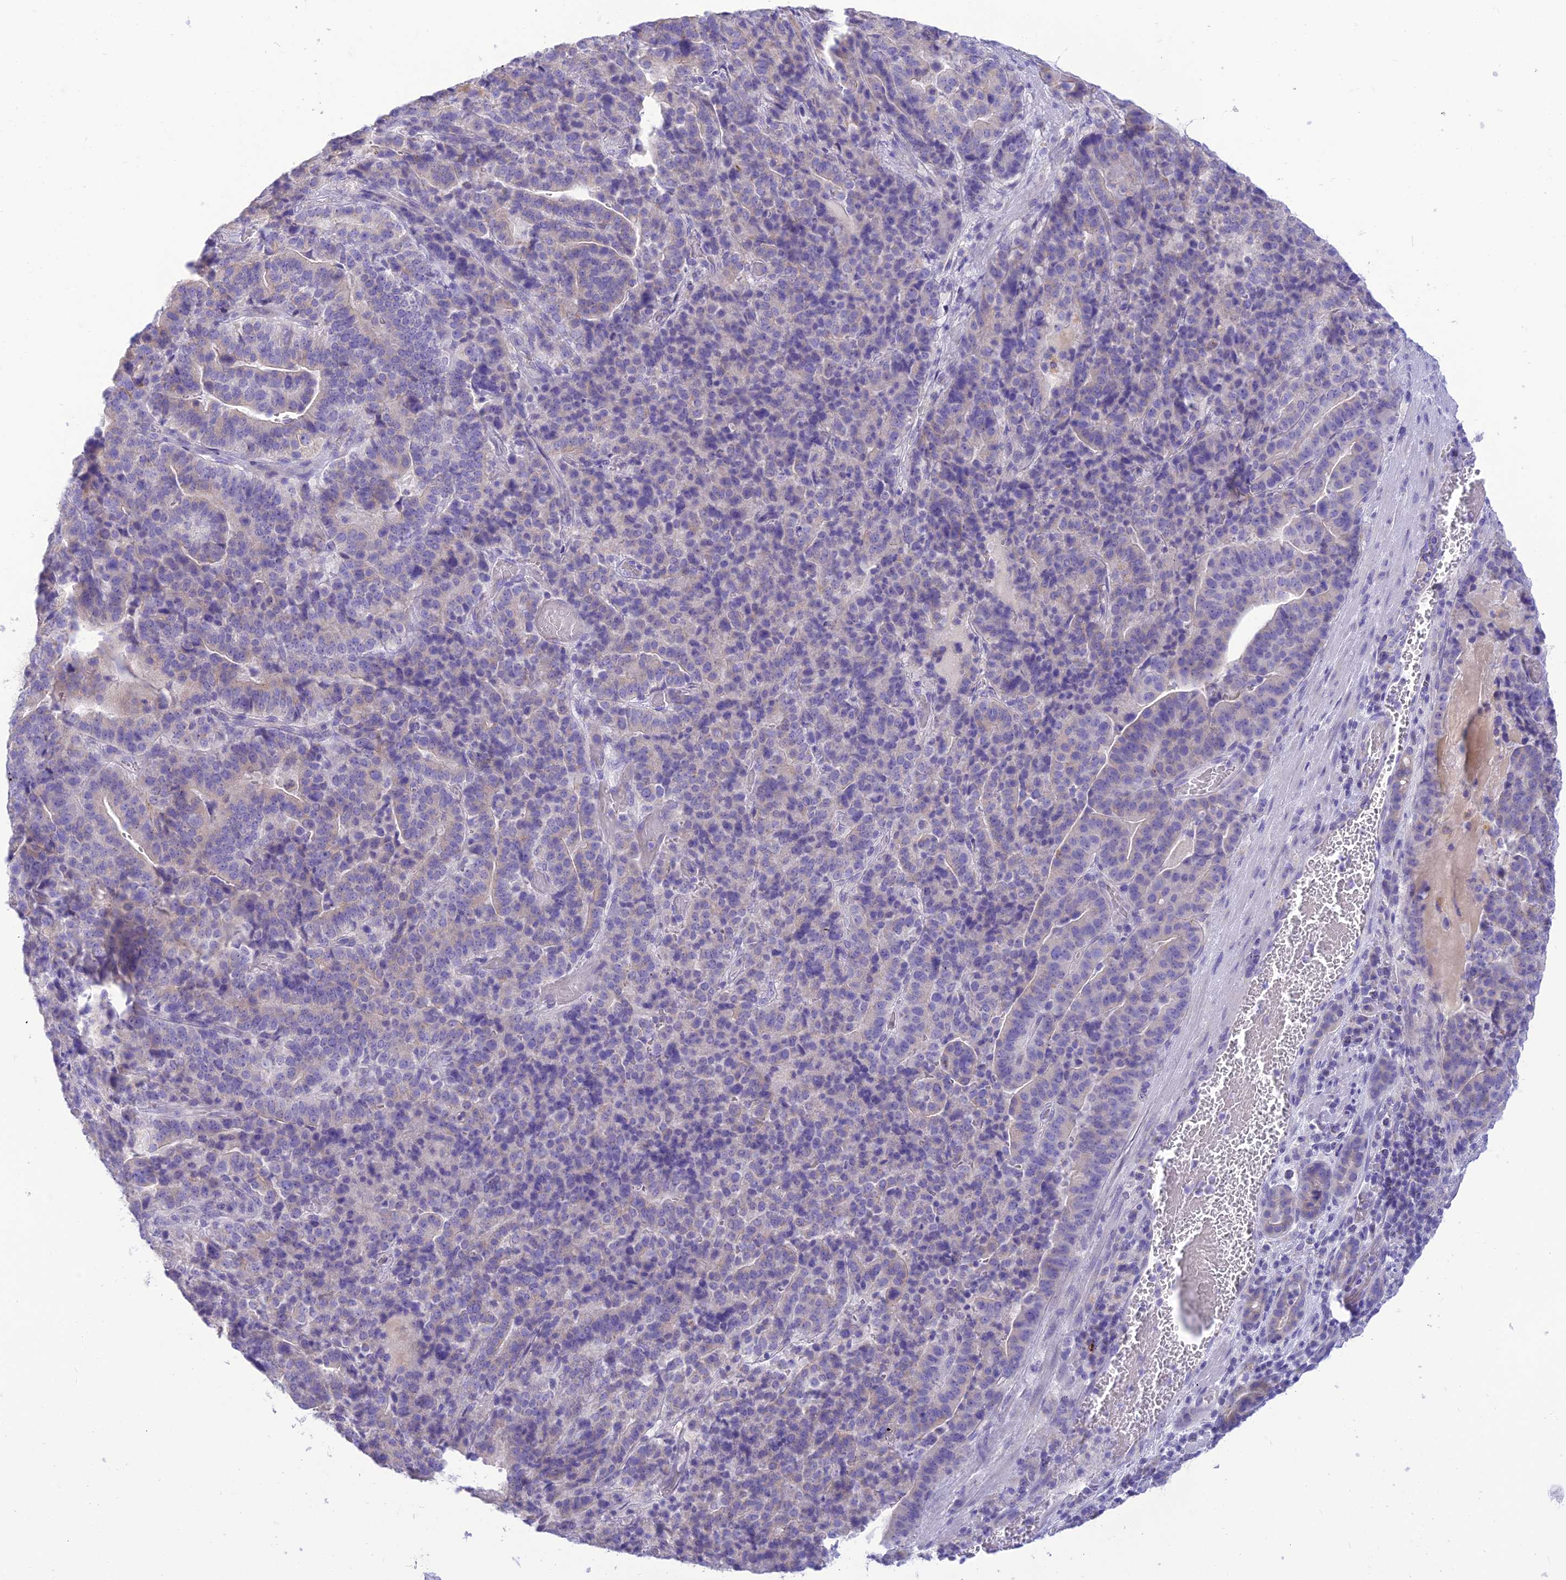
{"staining": {"intensity": "negative", "quantity": "none", "location": "none"}, "tissue": "stomach cancer", "cell_type": "Tumor cells", "image_type": "cancer", "snomed": [{"axis": "morphology", "description": "Adenocarcinoma, NOS"}, {"axis": "topography", "description": "Stomach"}], "caption": "Tumor cells show no significant protein staining in stomach cancer. (DAB IHC visualized using brightfield microscopy, high magnification).", "gene": "DHDH", "patient": {"sex": "male", "age": 48}}